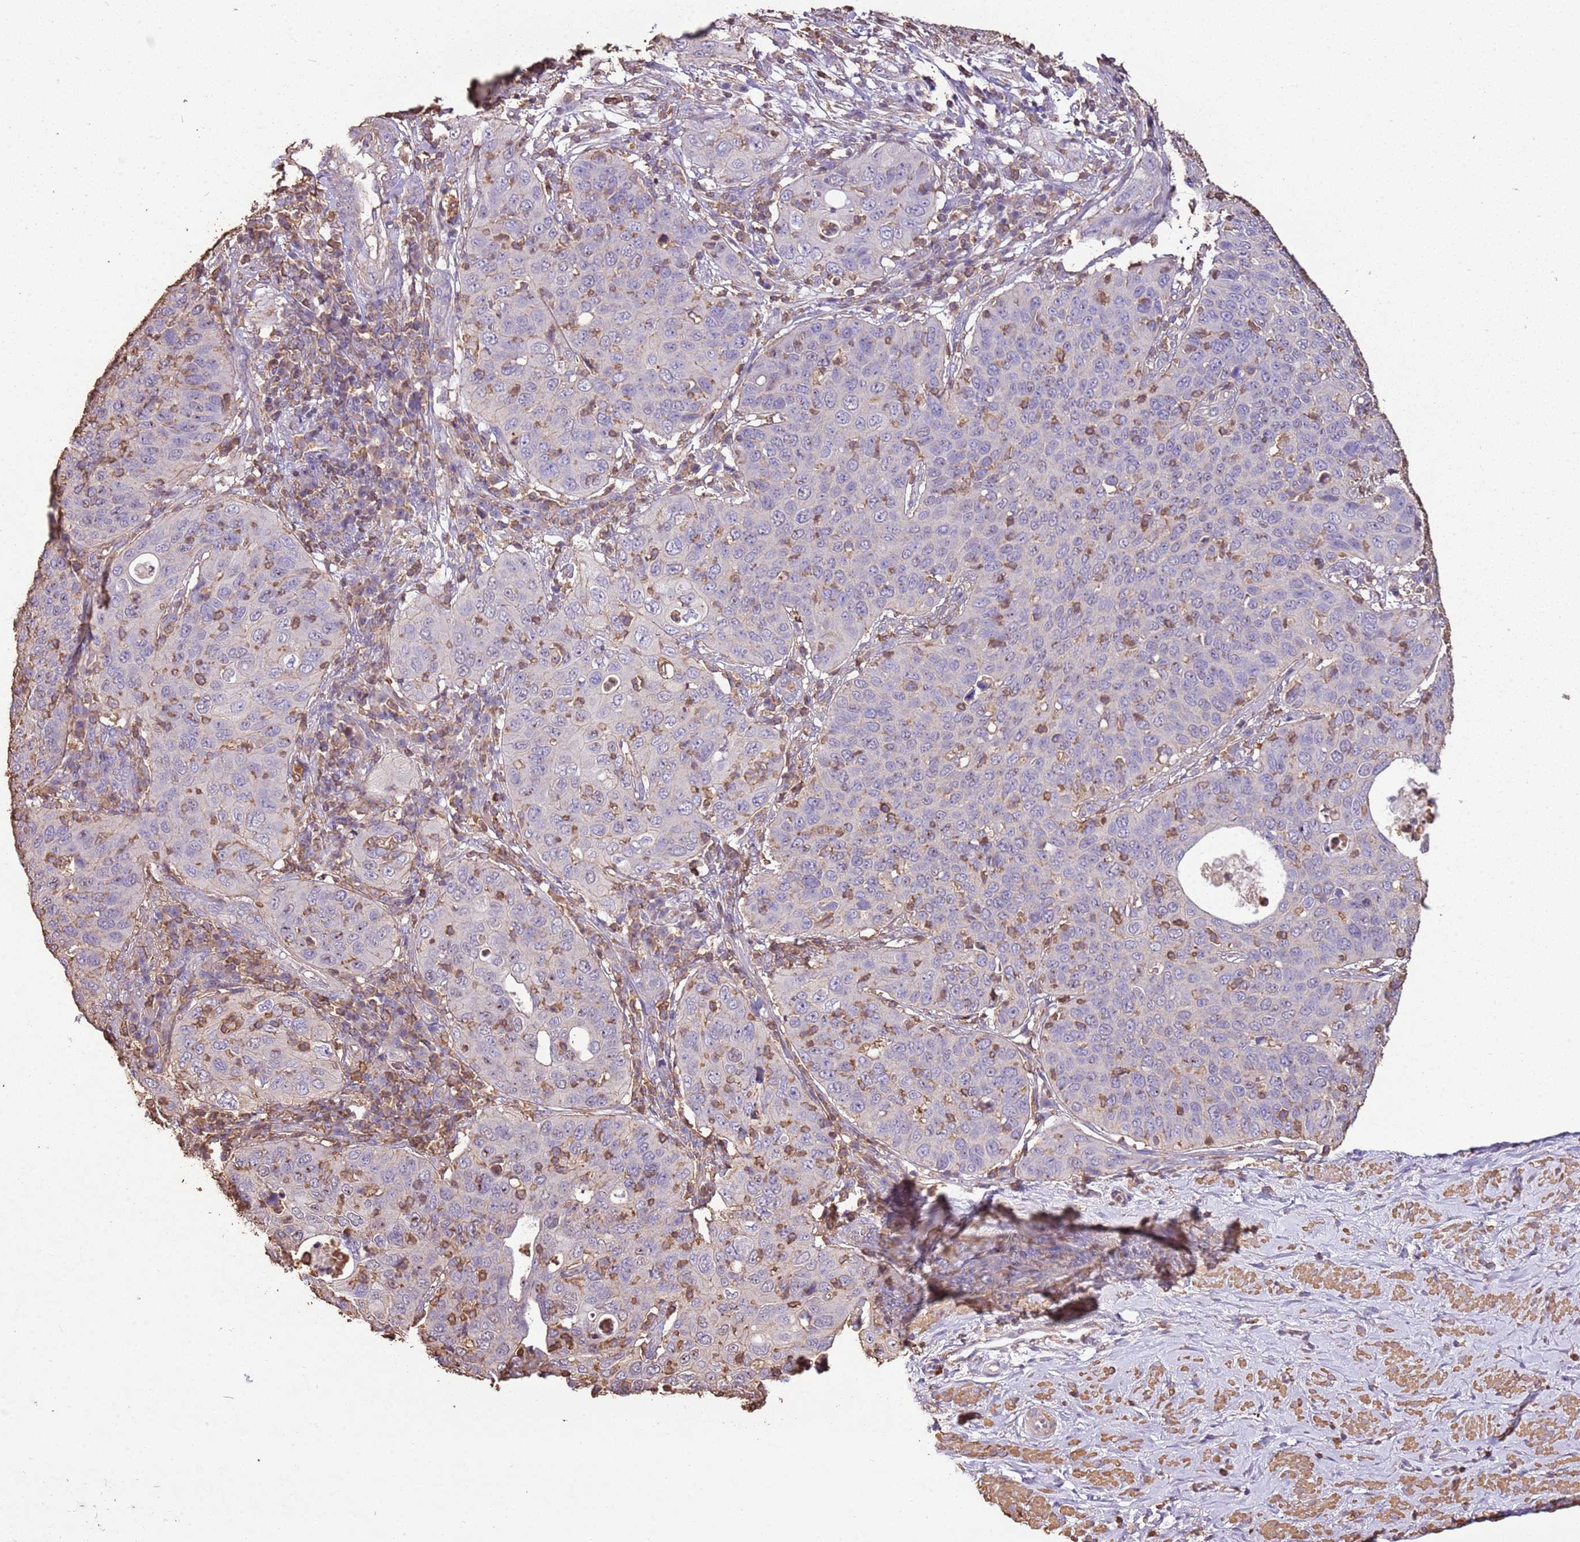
{"staining": {"intensity": "negative", "quantity": "none", "location": "none"}, "tissue": "cervical cancer", "cell_type": "Tumor cells", "image_type": "cancer", "snomed": [{"axis": "morphology", "description": "Squamous cell carcinoma, NOS"}, {"axis": "topography", "description": "Cervix"}], "caption": "Human cervical cancer (squamous cell carcinoma) stained for a protein using immunohistochemistry shows no positivity in tumor cells.", "gene": "ARL10", "patient": {"sex": "female", "age": 36}}